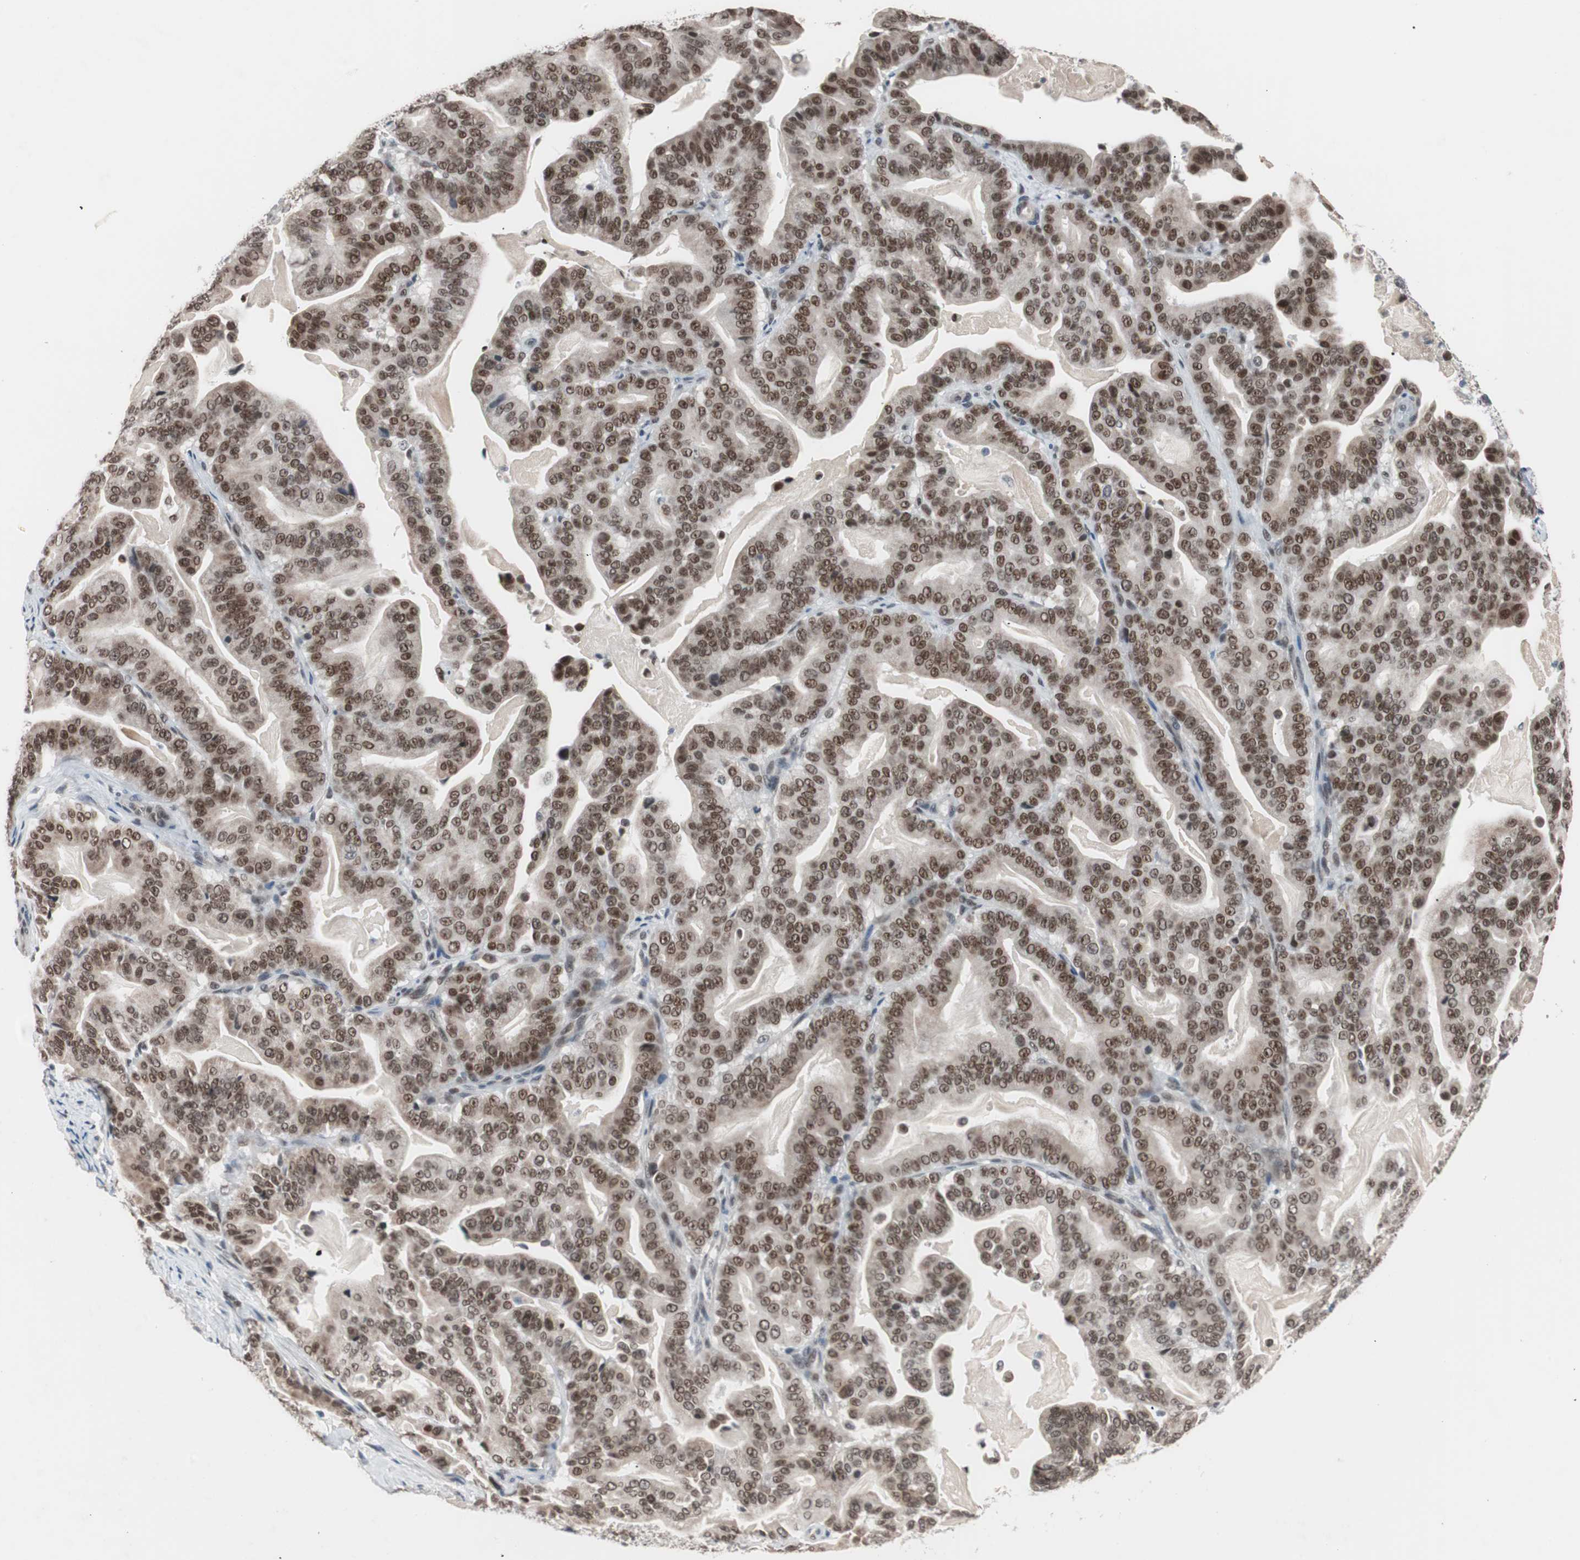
{"staining": {"intensity": "strong", "quantity": ">75%", "location": "nuclear"}, "tissue": "pancreatic cancer", "cell_type": "Tumor cells", "image_type": "cancer", "snomed": [{"axis": "morphology", "description": "Adenocarcinoma, NOS"}, {"axis": "topography", "description": "Pancreas"}], "caption": "Immunohistochemistry (IHC) (DAB) staining of human pancreatic adenocarcinoma shows strong nuclear protein positivity in about >75% of tumor cells.", "gene": "LIG3", "patient": {"sex": "male", "age": 63}}